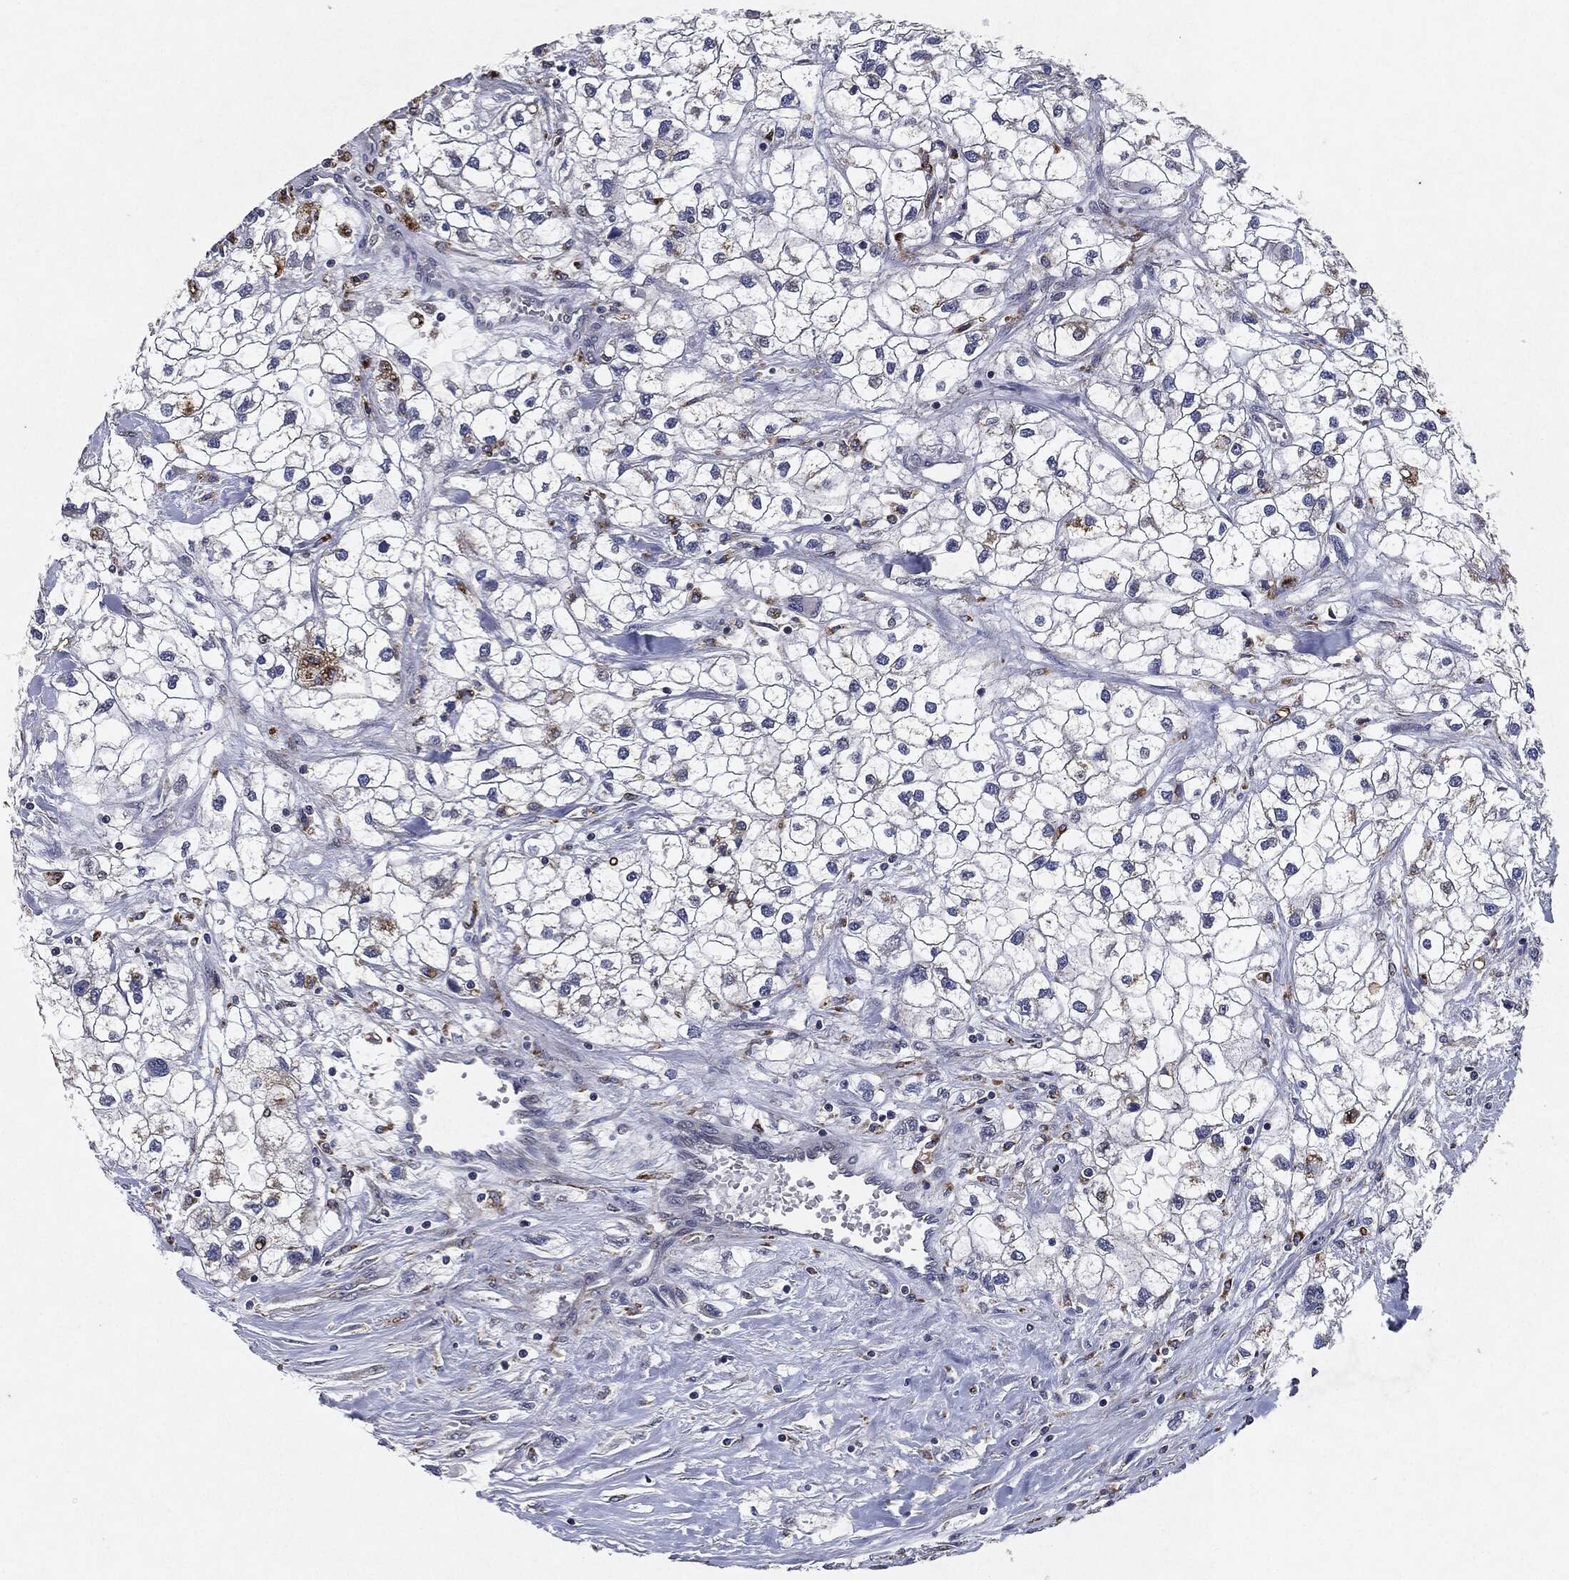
{"staining": {"intensity": "negative", "quantity": "none", "location": "none"}, "tissue": "renal cancer", "cell_type": "Tumor cells", "image_type": "cancer", "snomed": [{"axis": "morphology", "description": "Adenocarcinoma, NOS"}, {"axis": "topography", "description": "Kidney"}], "caption": "Image shows no protein positivity in tumor cells of renal cancer tissue. The staining was performed using DAB (3,3'-diaminobenzidine) to visualize the protein expression in brown, while the nuclei were stained in blue with hematoxylin (Magnification: 20x).", "gene": "SLC31A2", "patient": {"sex": "male", "age": 59}}